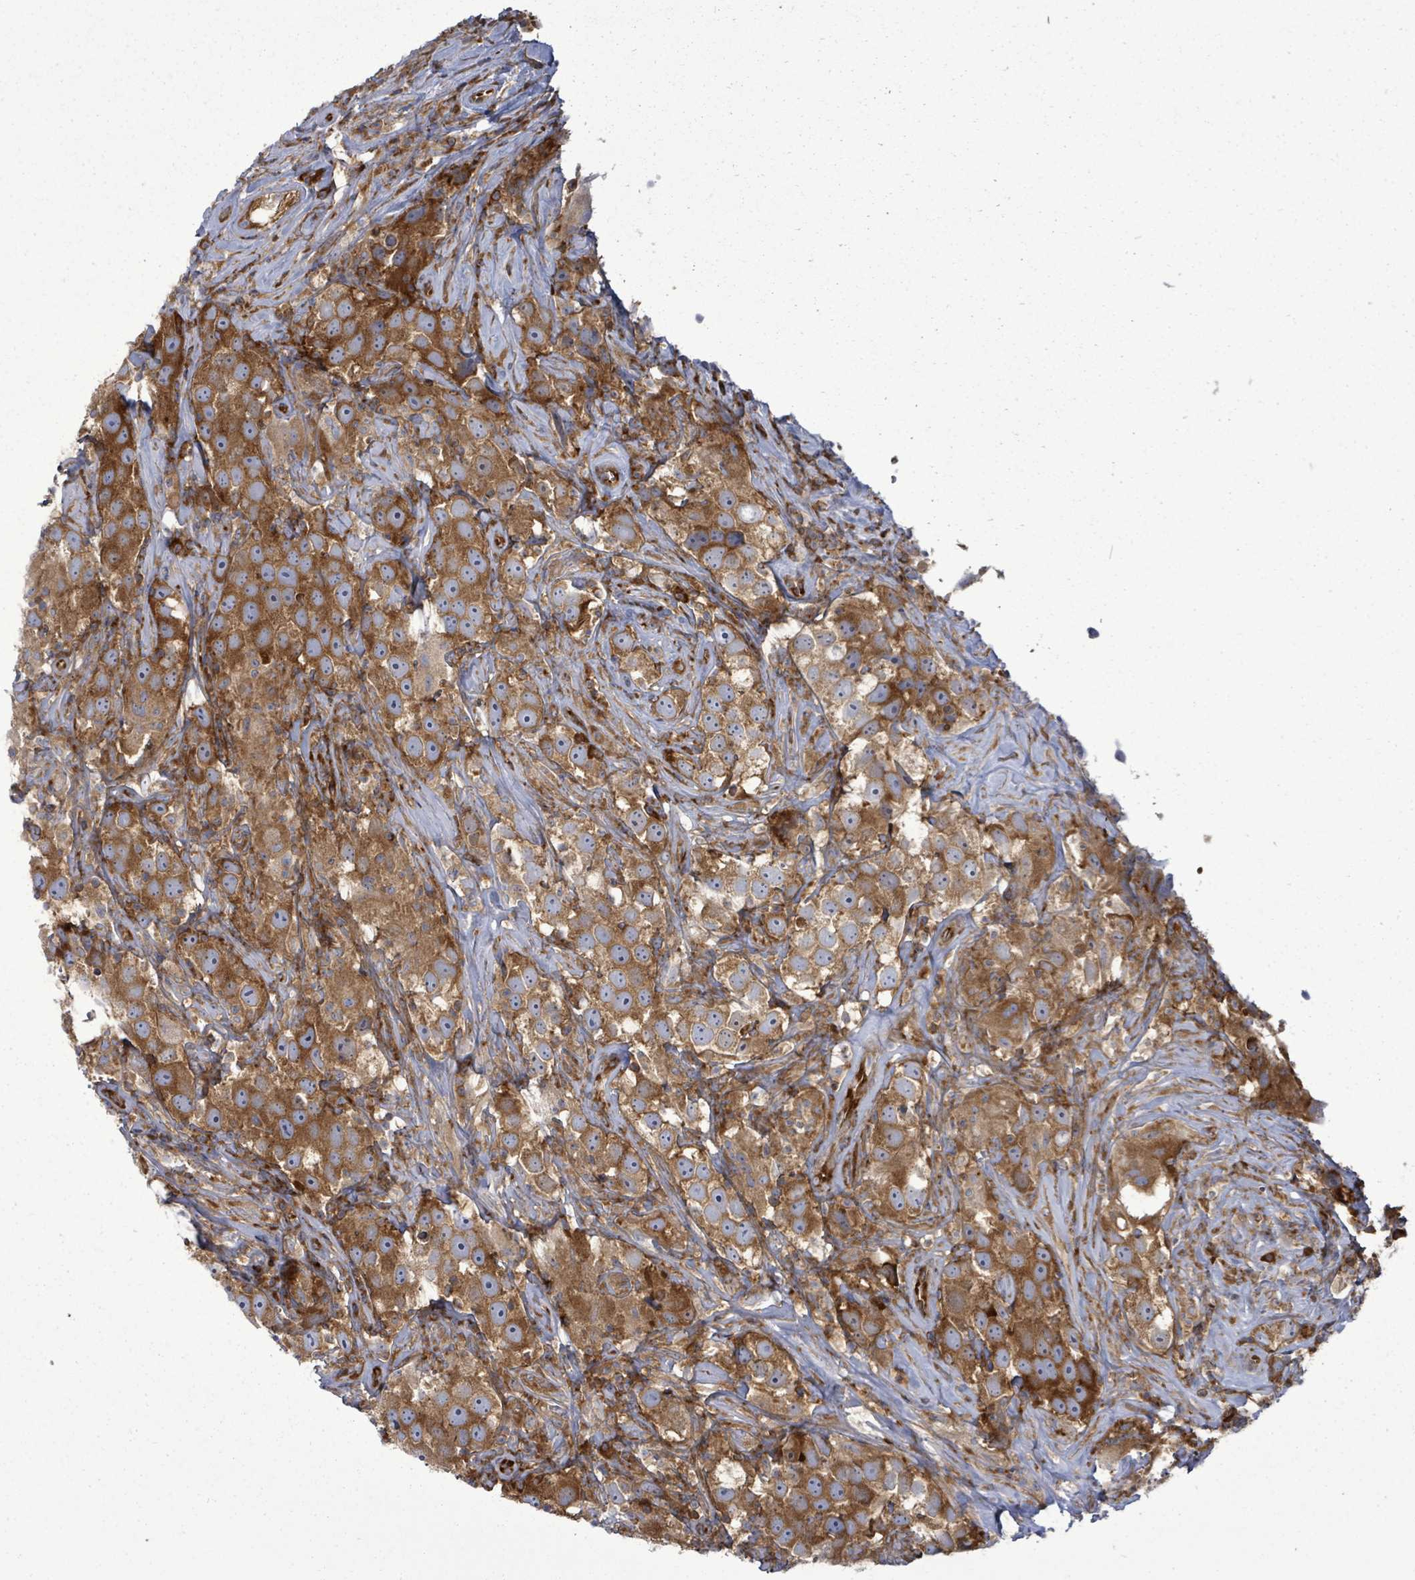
{"staining": {"intensity": "strong", "quantity": ">75%", "location": "cytoplasmic/membranous"}, "tissue": "testis cancer", "cell_type": "Tumor cells", "image_type": "cancer", "snomed": [{"axis": "morphology", "description": "Seminoma, NOS"}, {"axis": "topography", "description": "Testis"}], "caption": "Immunohistochemical staining of testis cancer (seminoma) shows strong cytoplasmic/membranous protein expression in about >75% of tumor cells.", "gene": "EIF3C", "patient": {"sex": "male", "age": 49}}